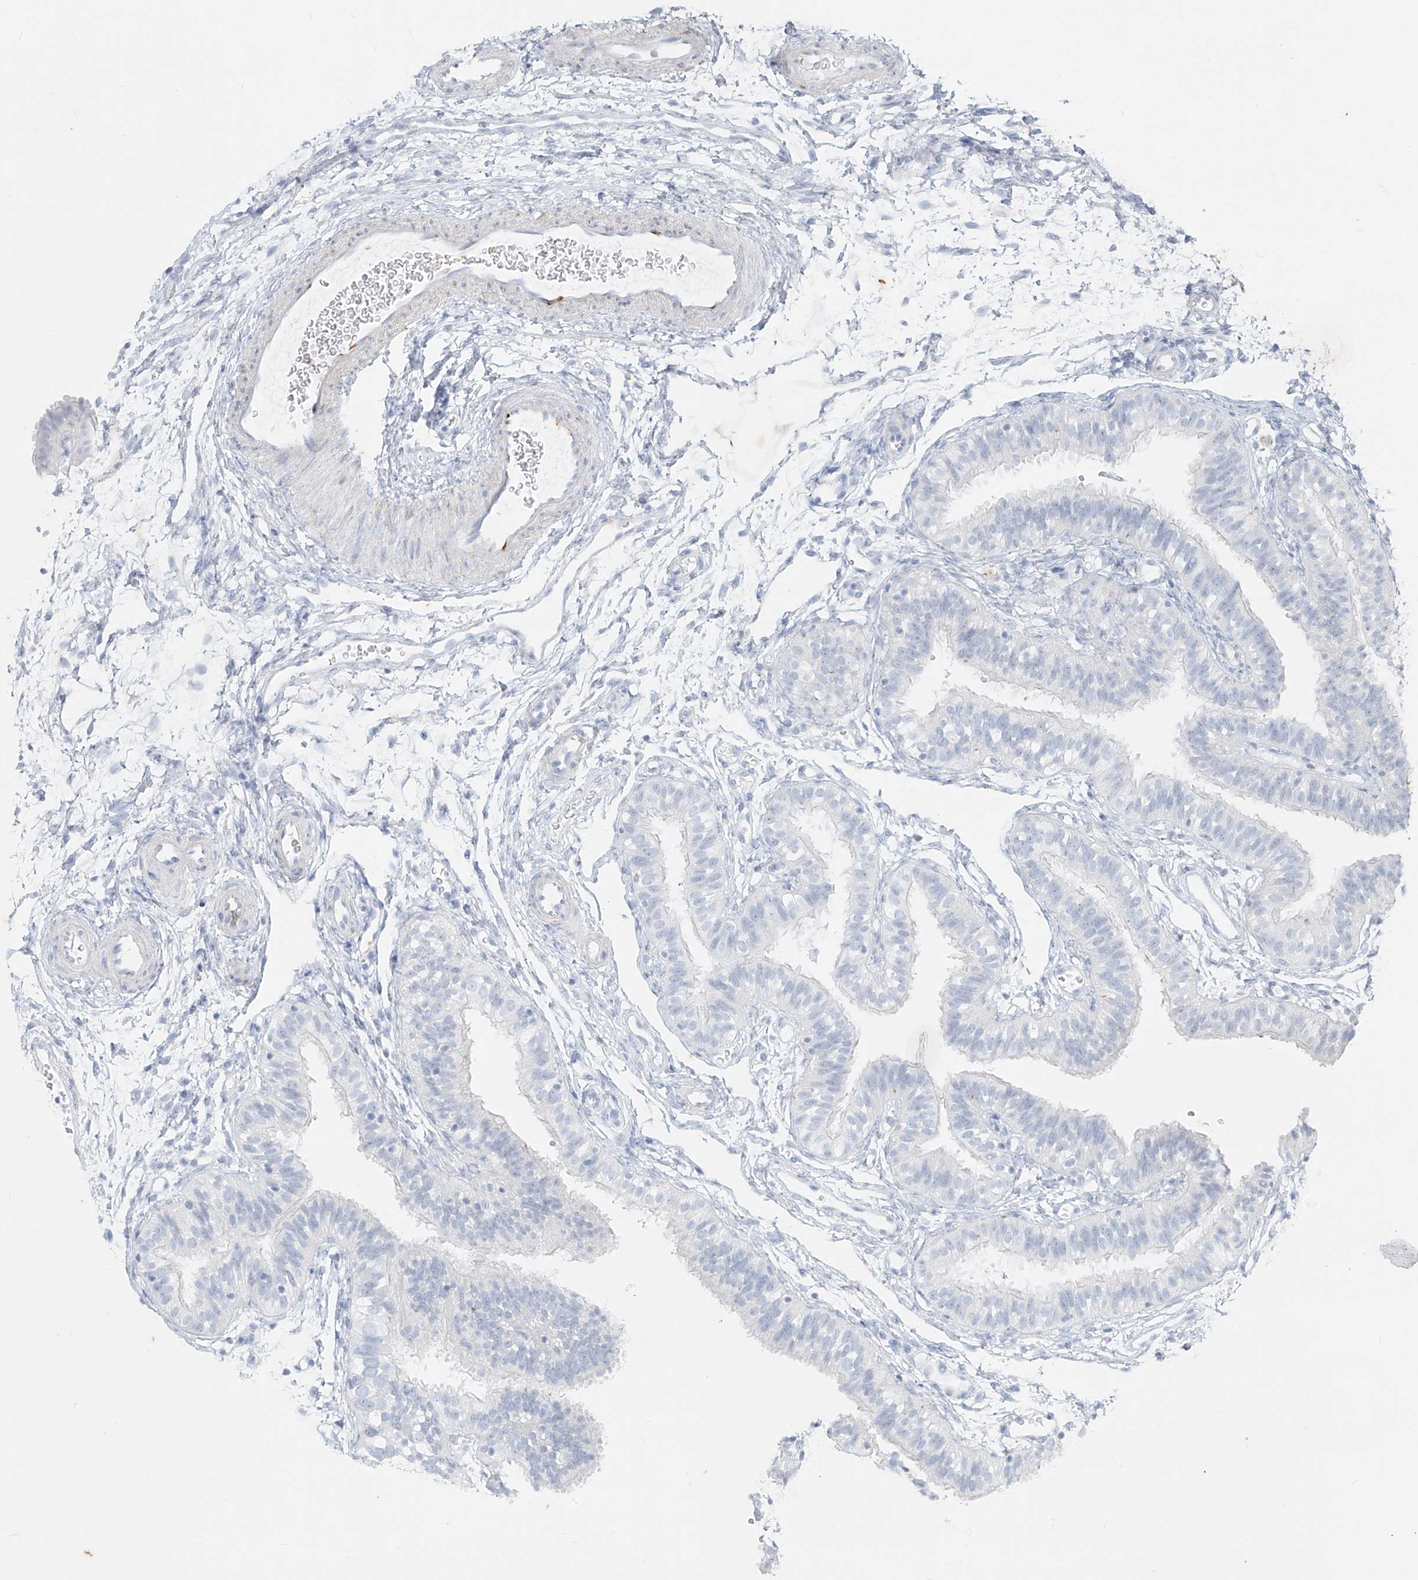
{"staining": {"intensity": "negative", "quantity": "none", "location": "none"}, "tissue": "fallopian tube", "cell_type": "Glandular cells", "image_type": "normal", "snomed": [{"axis": "morphology", "description": "Normal tissue, NOS"}, {"axis": "topography", "description": "Fallopian tube"}], "caption": "The immunohistochemistry photomicrograph has no significant expression in glandular cells of fallopian tube.", "gene": "CX3CR1", "patient": {"sex": "female", "age": 35}}